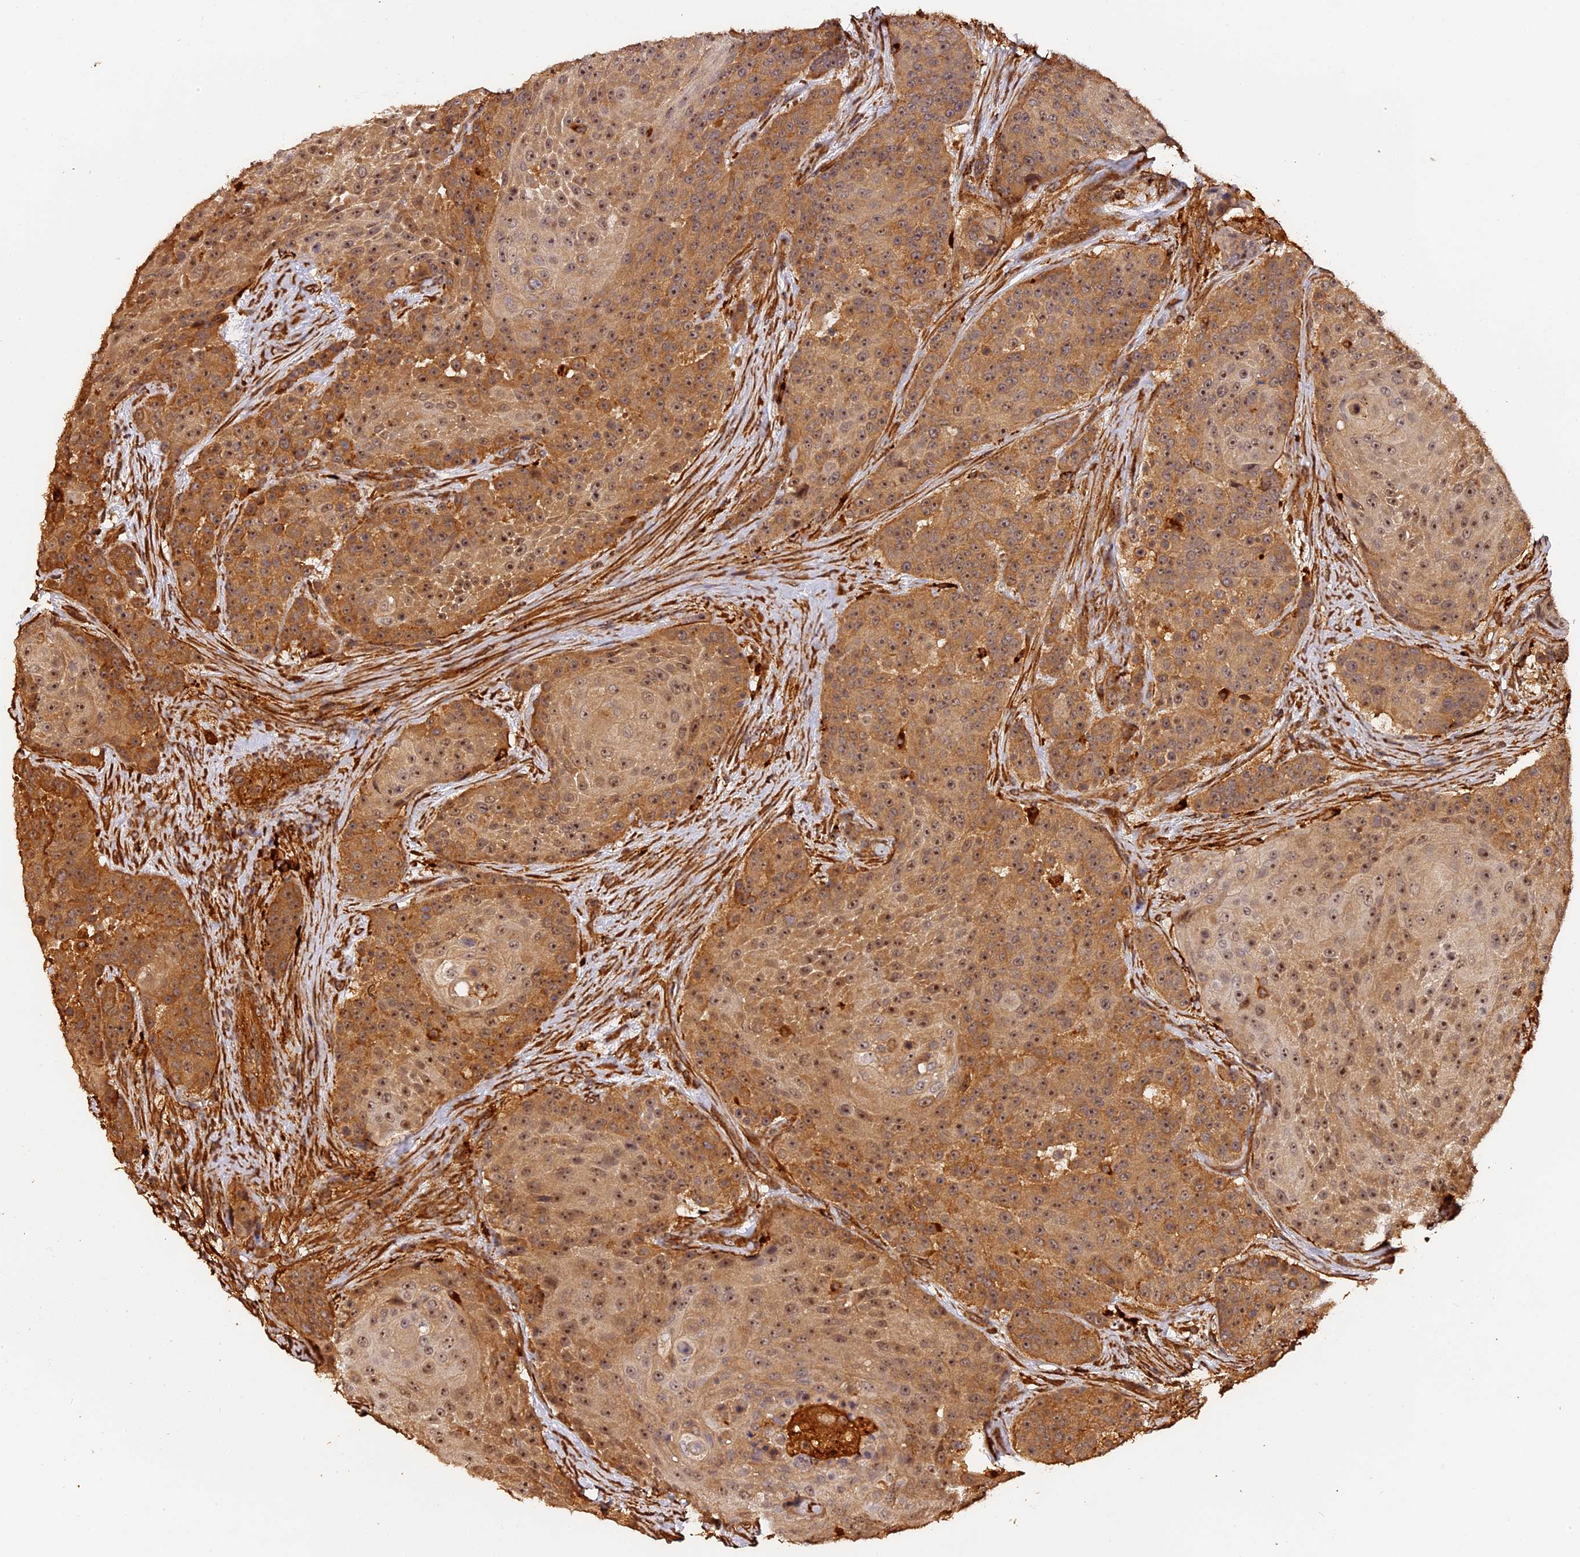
{"staining": {"intensity": "moderate", "quantity": "25%-75%", "location": "cytoplasmic/membranous,nuclear"}, "tissue": "urothelial cancer", "cell_type": "Tumor cells", "image_type": "cancer", "snomed": [{"axis": "morphology", "description": "Urothelial carcinoma, High grade"}, {"axis": "topography", "description": "Urinary bladder"}], "caption": "Moderate cytoplasmic/membranous and nuclear protein positivity is present in about 25%-75% of tumor cells in urothelial cancer. The staining was performed using DAB (3,3'-diaminobenzidine), with brown indicating positive protein expression. Nuclei are stained blue with hematoxylin.", "gene": "MMP15", "patient": {"sex": "female", "age": 63}}